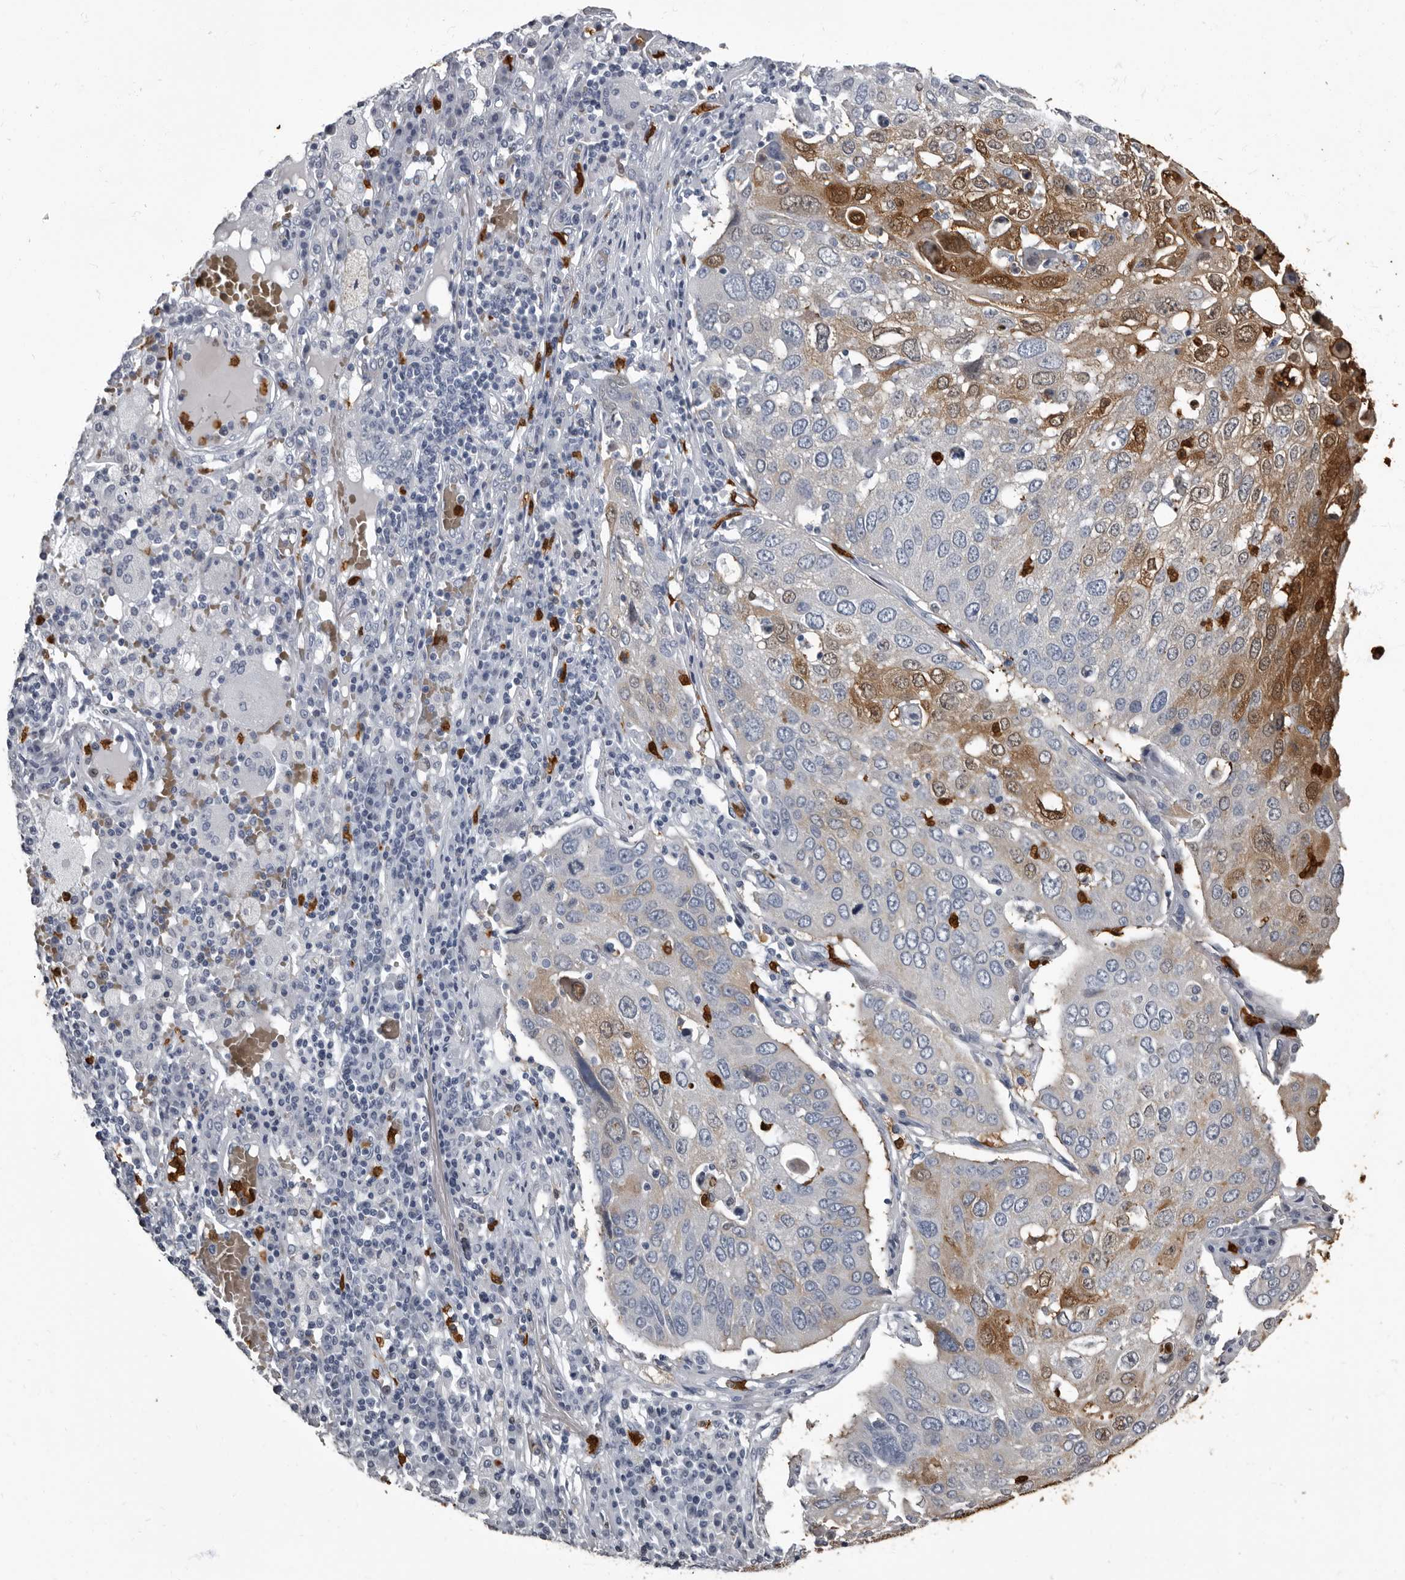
{"staining": {"intensity": "moderate", "quantity": "<25%", "location": "cytoplasmic/membranous,nuclear"}, "tissue": "lung cancer", "cell_type": "Tumor cells", "image_type": "cancer", "snomed": [{"axis": "morphology", "description": "Squamous cell carcinoma, NOS"}, {"axis": "topography", "description": "Lung"}], "caption": "A brown stain shows moderate cytoplasmic/membranous and nuclear expression of a protein in squamous cell carcinoma (lung) tumor cells.", "gene": "TPD52L1", "patient": {"sex": "male", "age": 65}}